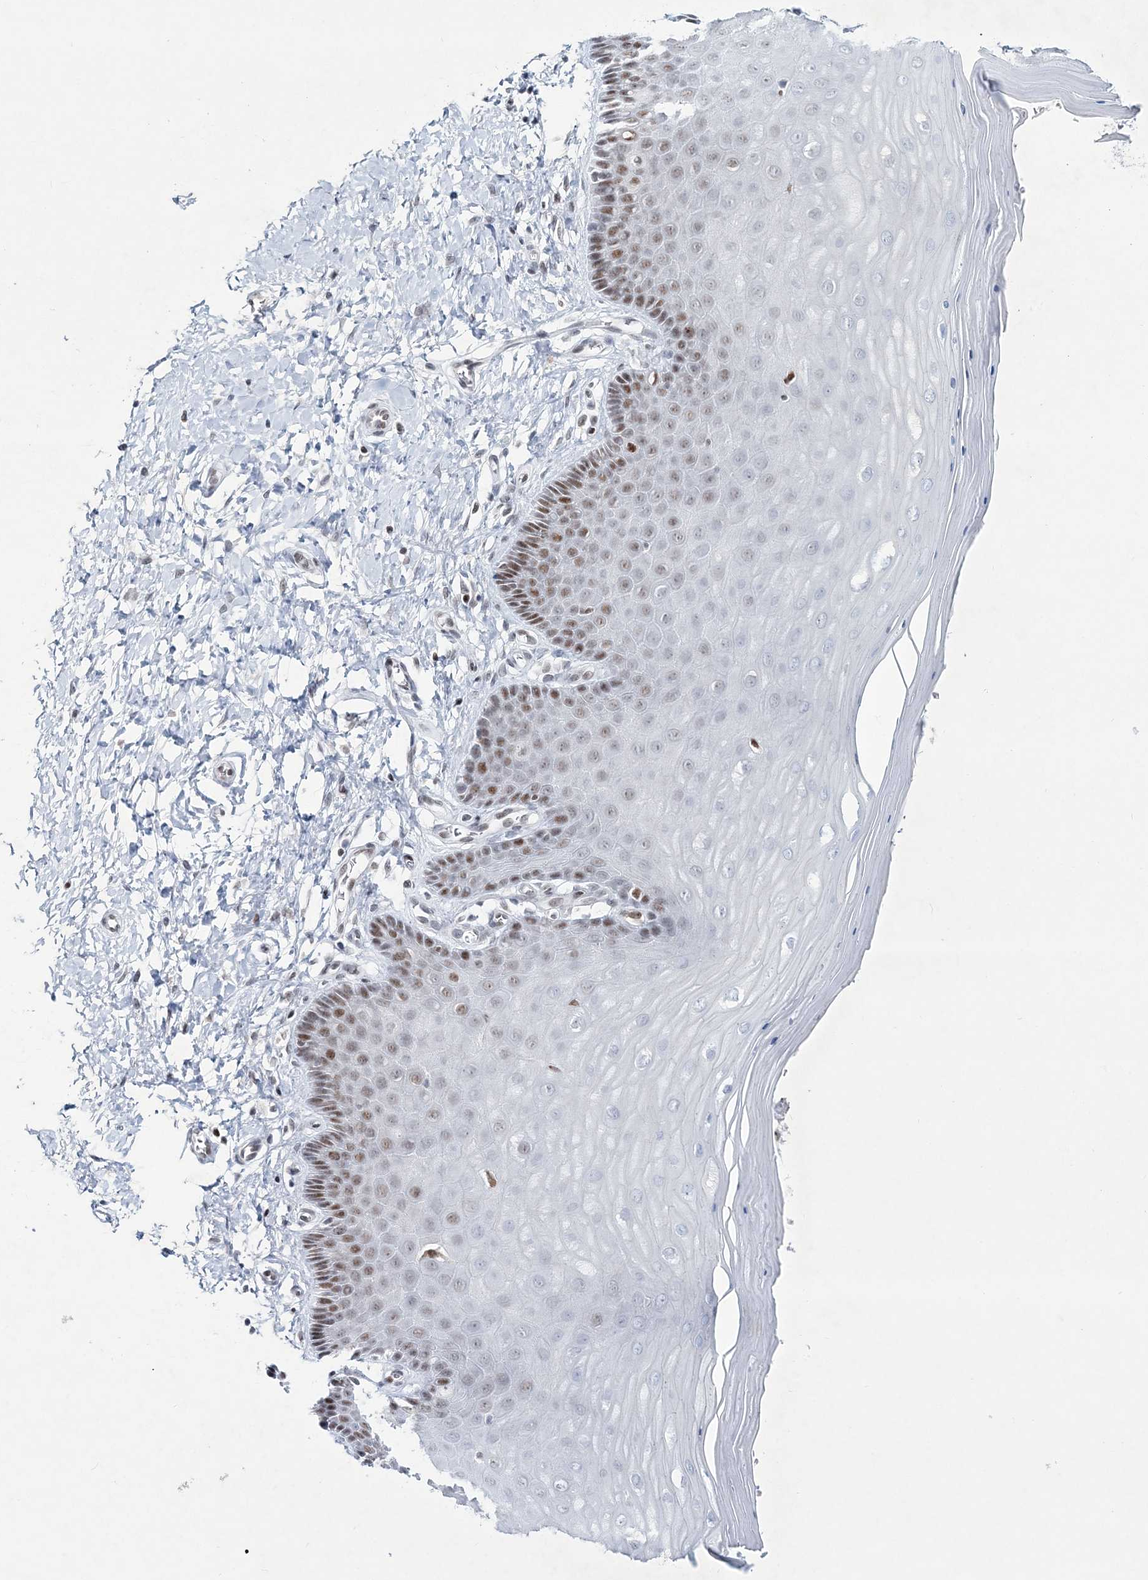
{"staining": {"intensity": "moderate", "quantity": ">75%", "location": "nuclear"}, "tissue": "cervix", "cell_type": "Glandular cells", "image_type": "normal", "snomed": [{"axis": "morphology", "description": "Normal tissue, NOS"}, {"axis": "topography", "description": "Cervix"}], "caption": "Immunohistochemistry (DAB (3,3'-diaminobenzidine)) staining of benign human cervix shows moderate nuclear protein positivity in about >75% of glandular cells. (DAB IHC, brown staining for protein, blue staining for nuclei).", "gene": "LRRFIP2", "patient": {"sex": "female", "age": 55}}